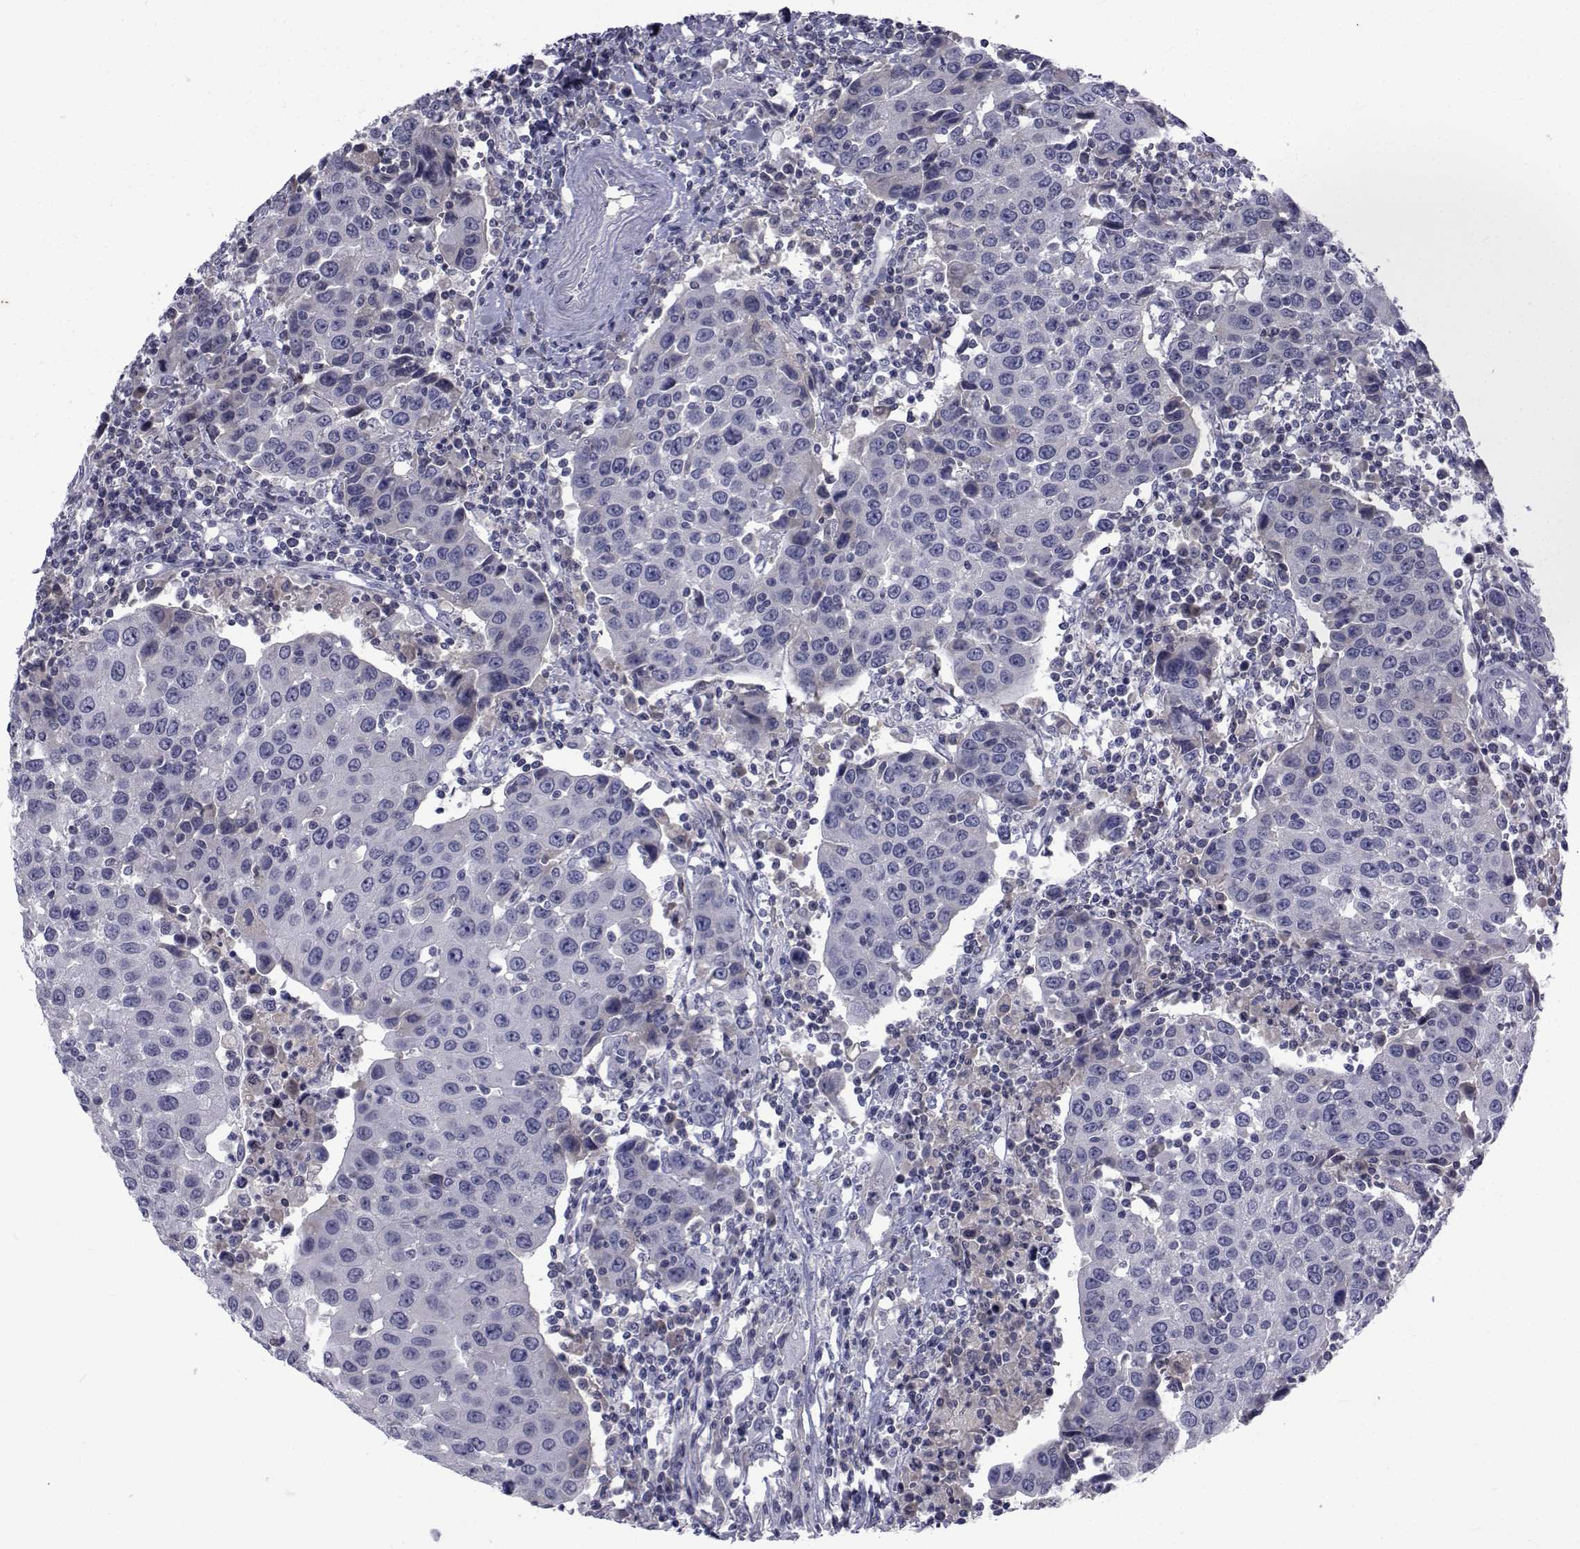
{"staining": {"intensity": "negative", "quantity": "none", "location": "none"}, "tissue": "urothelial cancer", "cell_type": "Tumor cells", "image_type": "cancer", "snomed": [{"axis": "morphology", "description": "Urothelial carcinoma, High grade"}, {"axis": "topography", "description": "Urinary bladder"}], "caption": "Protein analysis of urothelial cancer demonstrates no significant expression in tumor cells.", "gene": "PAX2", "patient": {"sex": "female", "age": 85}}